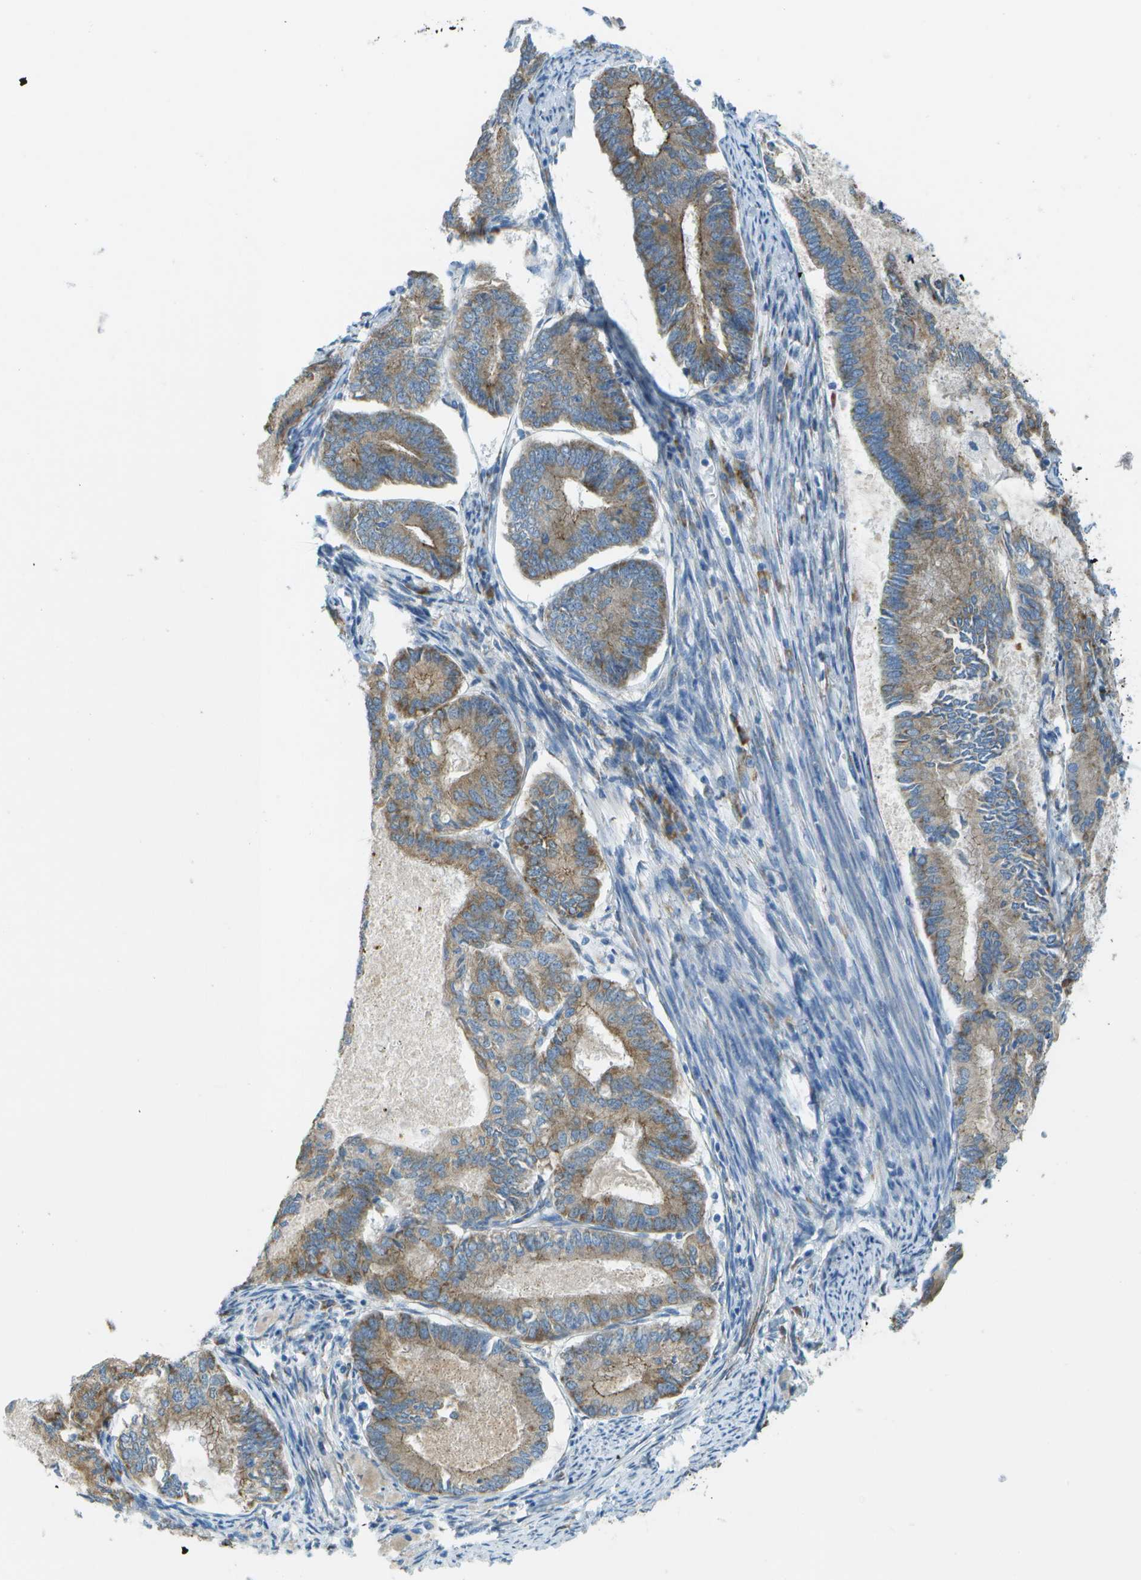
{"staining": {"intensity": "moderate", "quantity": ">75%", "location": "cytoplasmic/membranous"}, "tissue": "endometrial cancer", "cell_type": "Tumor cells", "image_type": "cancer", "snomed": [{"axis": "morphology", "description": "Adenocarcinoma, NOS"}, {"axis": "topography", "description": "Endometrium"}], "caption": "Immunohistochemistry (IHC) image of adenocarcinoma (endometrial) stained for a protein (brown), which shows medium levels of moderate cytoplasmic/membranous positivity in about >75% of tumor cells.", "gene": "KCTD3", "patient": {"sex": "female", "age": 86}}